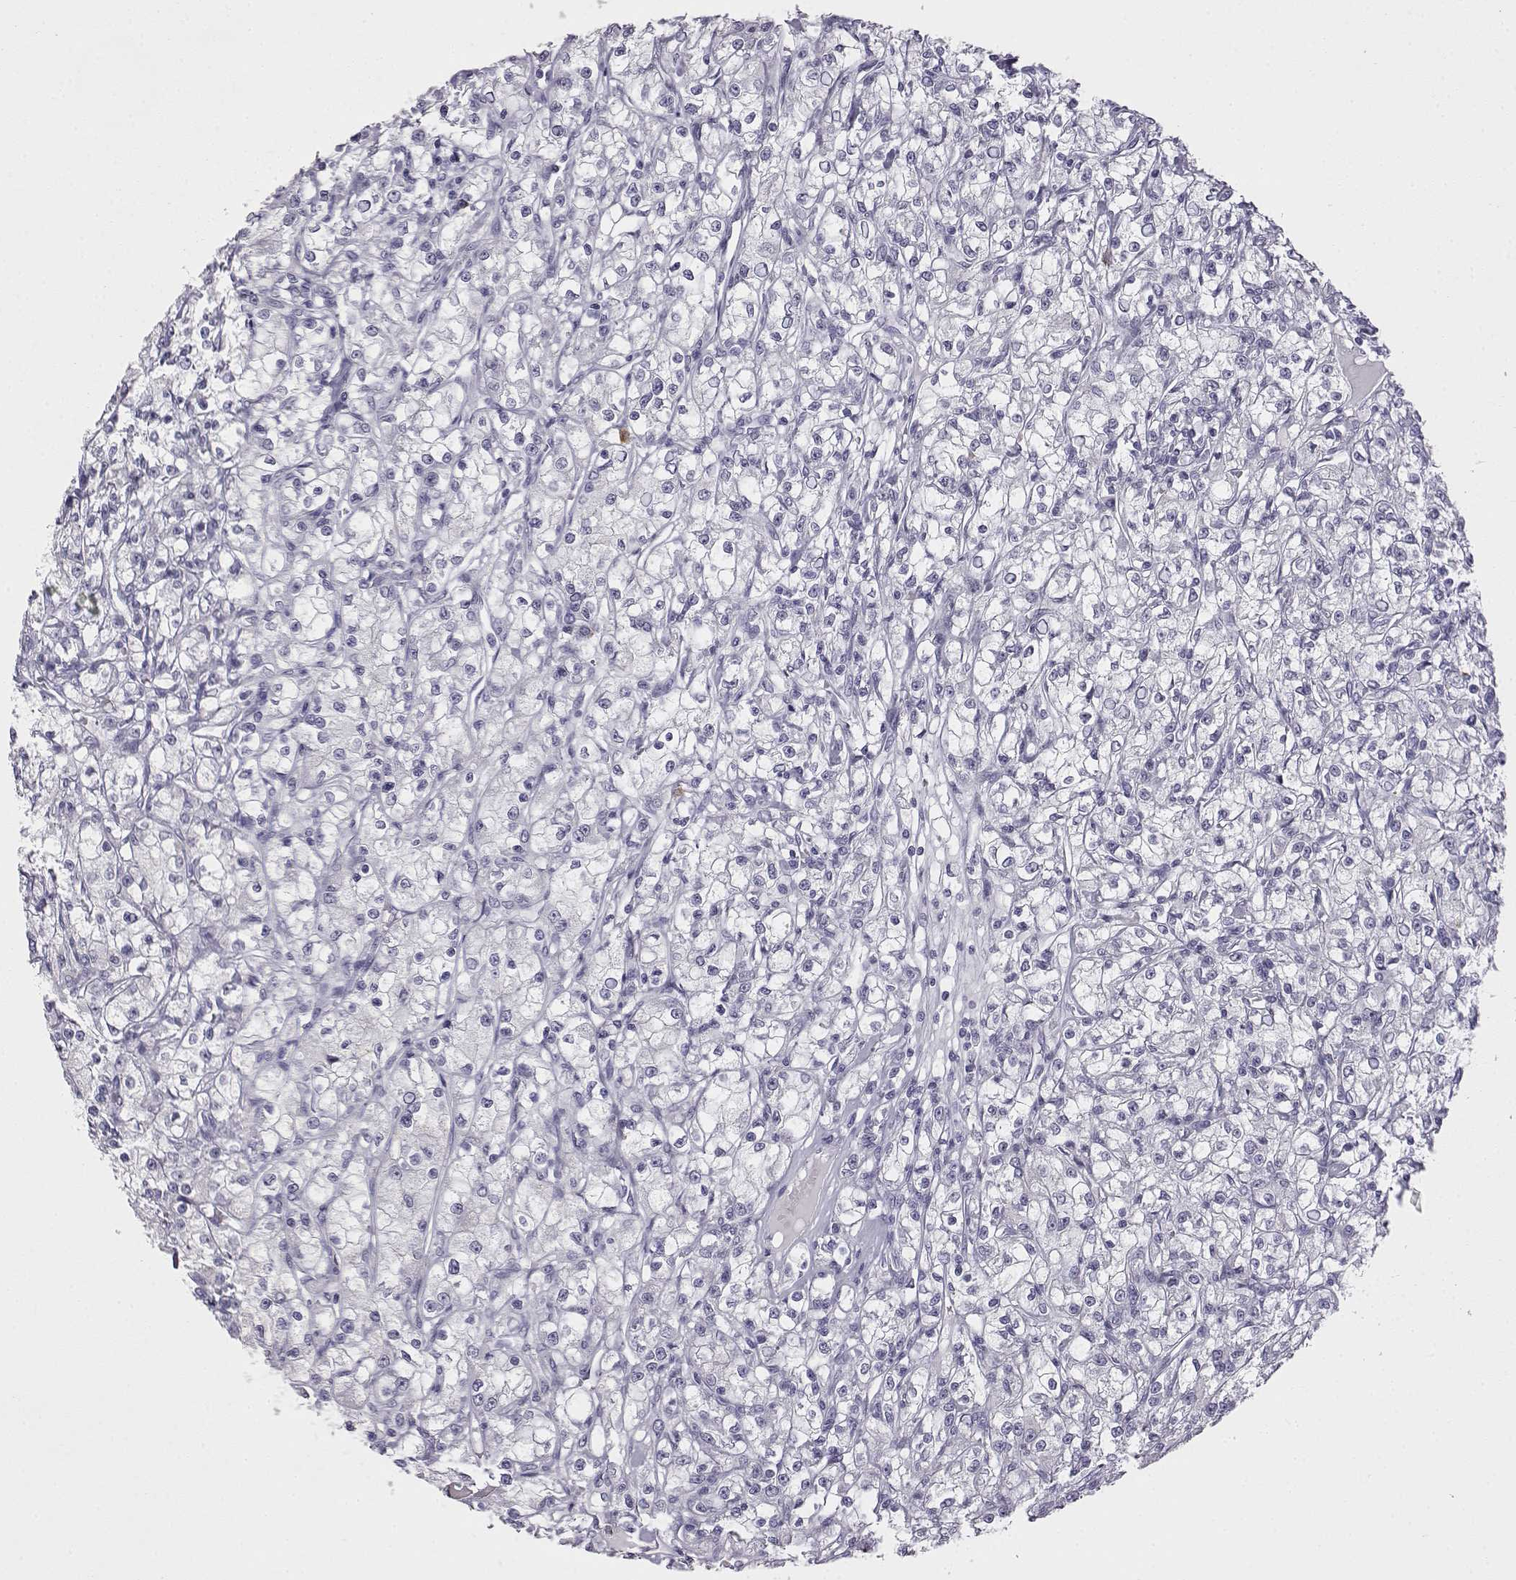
{"staining": {"intensity": "negative", "quantity": "none", "location": "none"}, "tissue": "renal cancer", "cell_type": "Tumor cells", "image_type": "cancer", "snomed": [{"axis": "morphology", "description": "Adenocarcinoma, NOS"}, {"axis": "topography", "description": "Kidney"}], "caption": "Immunohistochemistry (IHC) of human renal cancer (adenocarcinoma) exhibits no expression in tumor cells.", "gene": "VGF", "patient": {"sex": "female", "age": 59}}